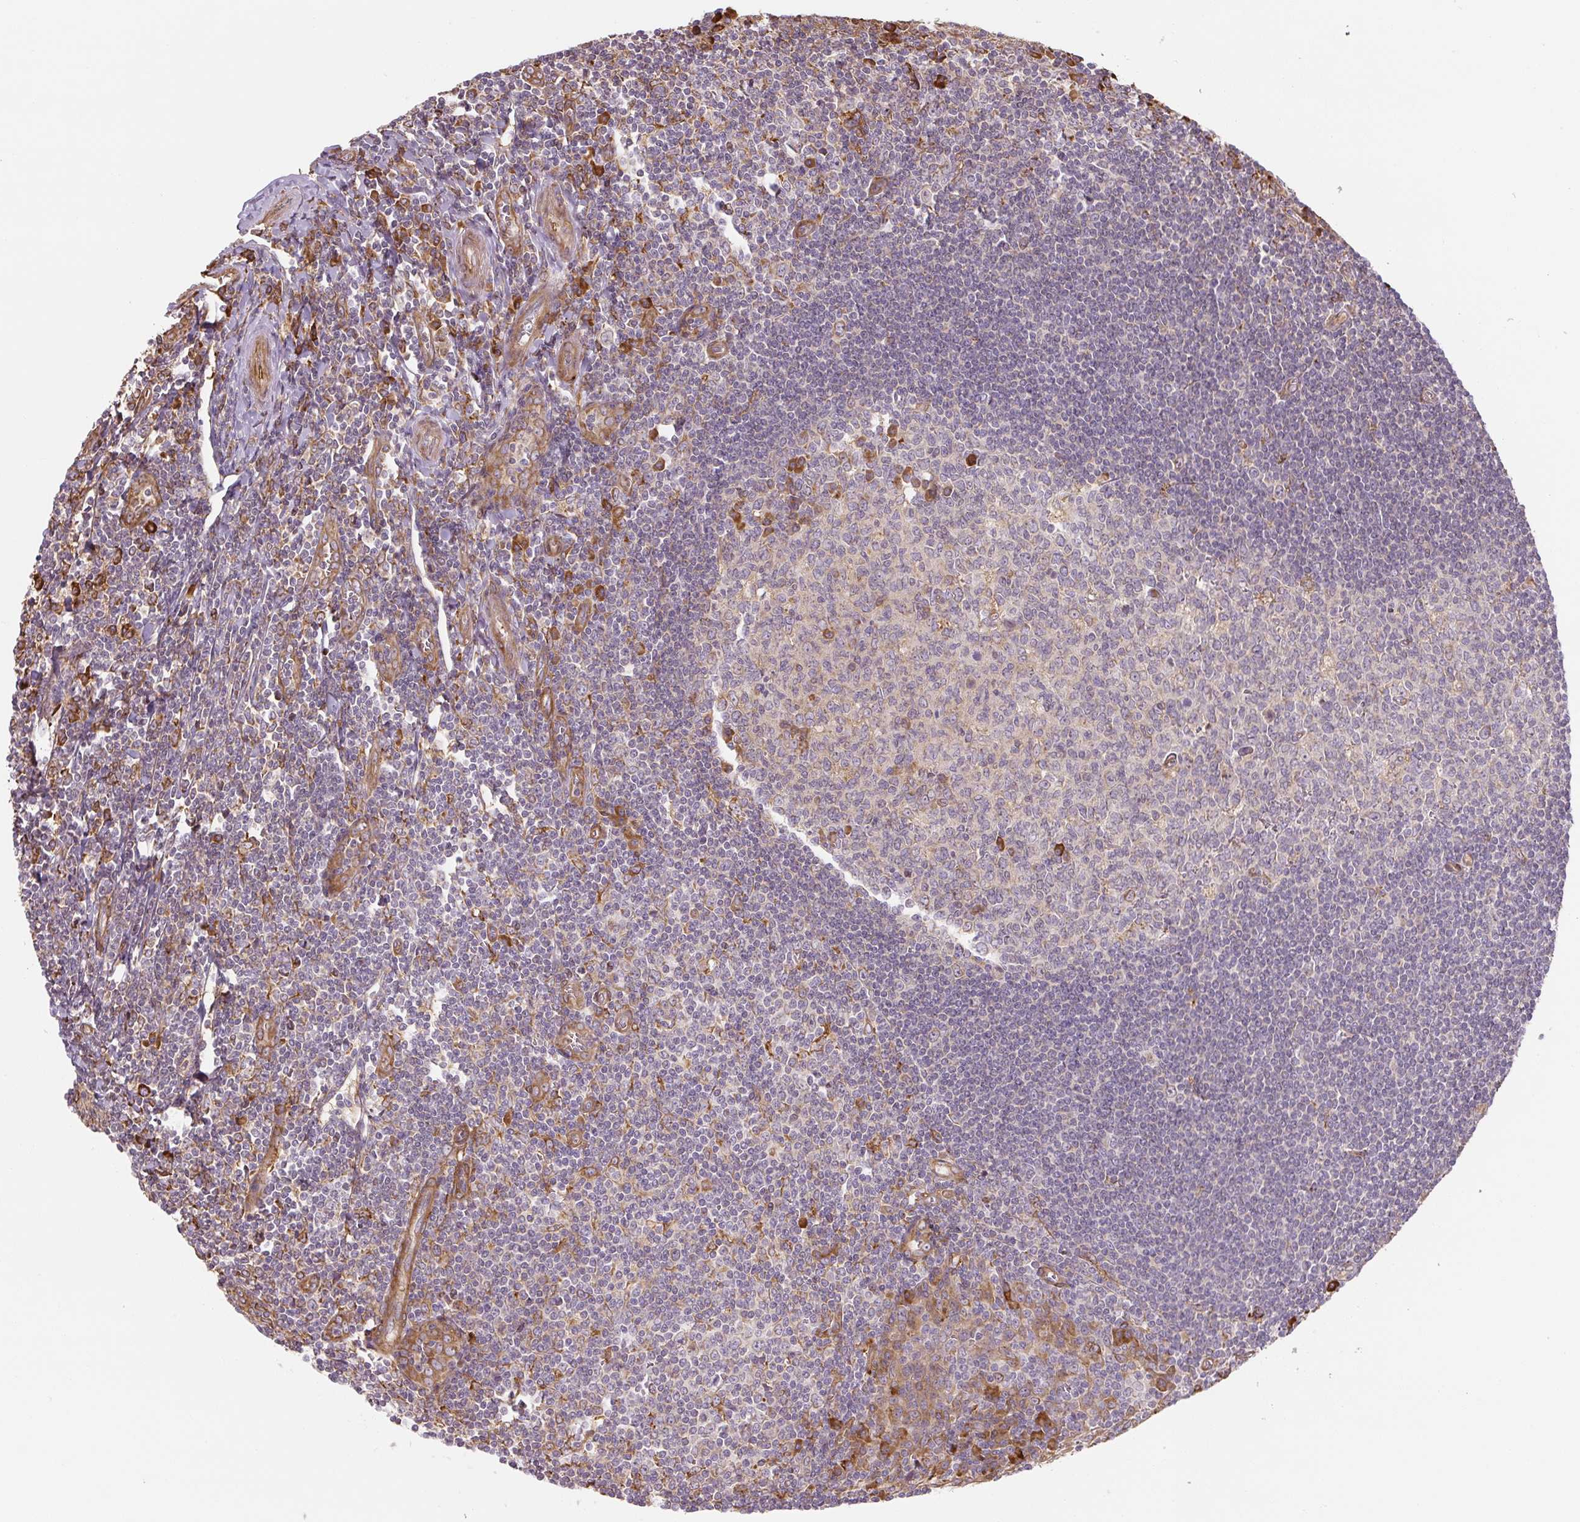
{"staining": {"intensity": "moderate", "quantity": "<25%", "location": "cytoplasmic/membranous"}, "tissue": "tonsil", "cell_type": "Germinal center cells", "image_type": "normal", "snomed": [{"axis": "morphology", "description": "Normal tissue, NOS"}, {"axis": "topography", "description": "Tonsil"}], "caption": "IHC staining of normal tonsil, which demonstrates low levels of moderate cytoplasmic/membranous staining in approximately <25% of germinal center cells indicating moderate cytoplasmic/membranous protein expression. The staining was performed using DAB (3,3'-diaminobenzidine) (brown) for protein detection and nuclei were counterstained in hematoxylin (blue).", "gene": "RASA1", "patient": {"sex": "male", "age": 27}}